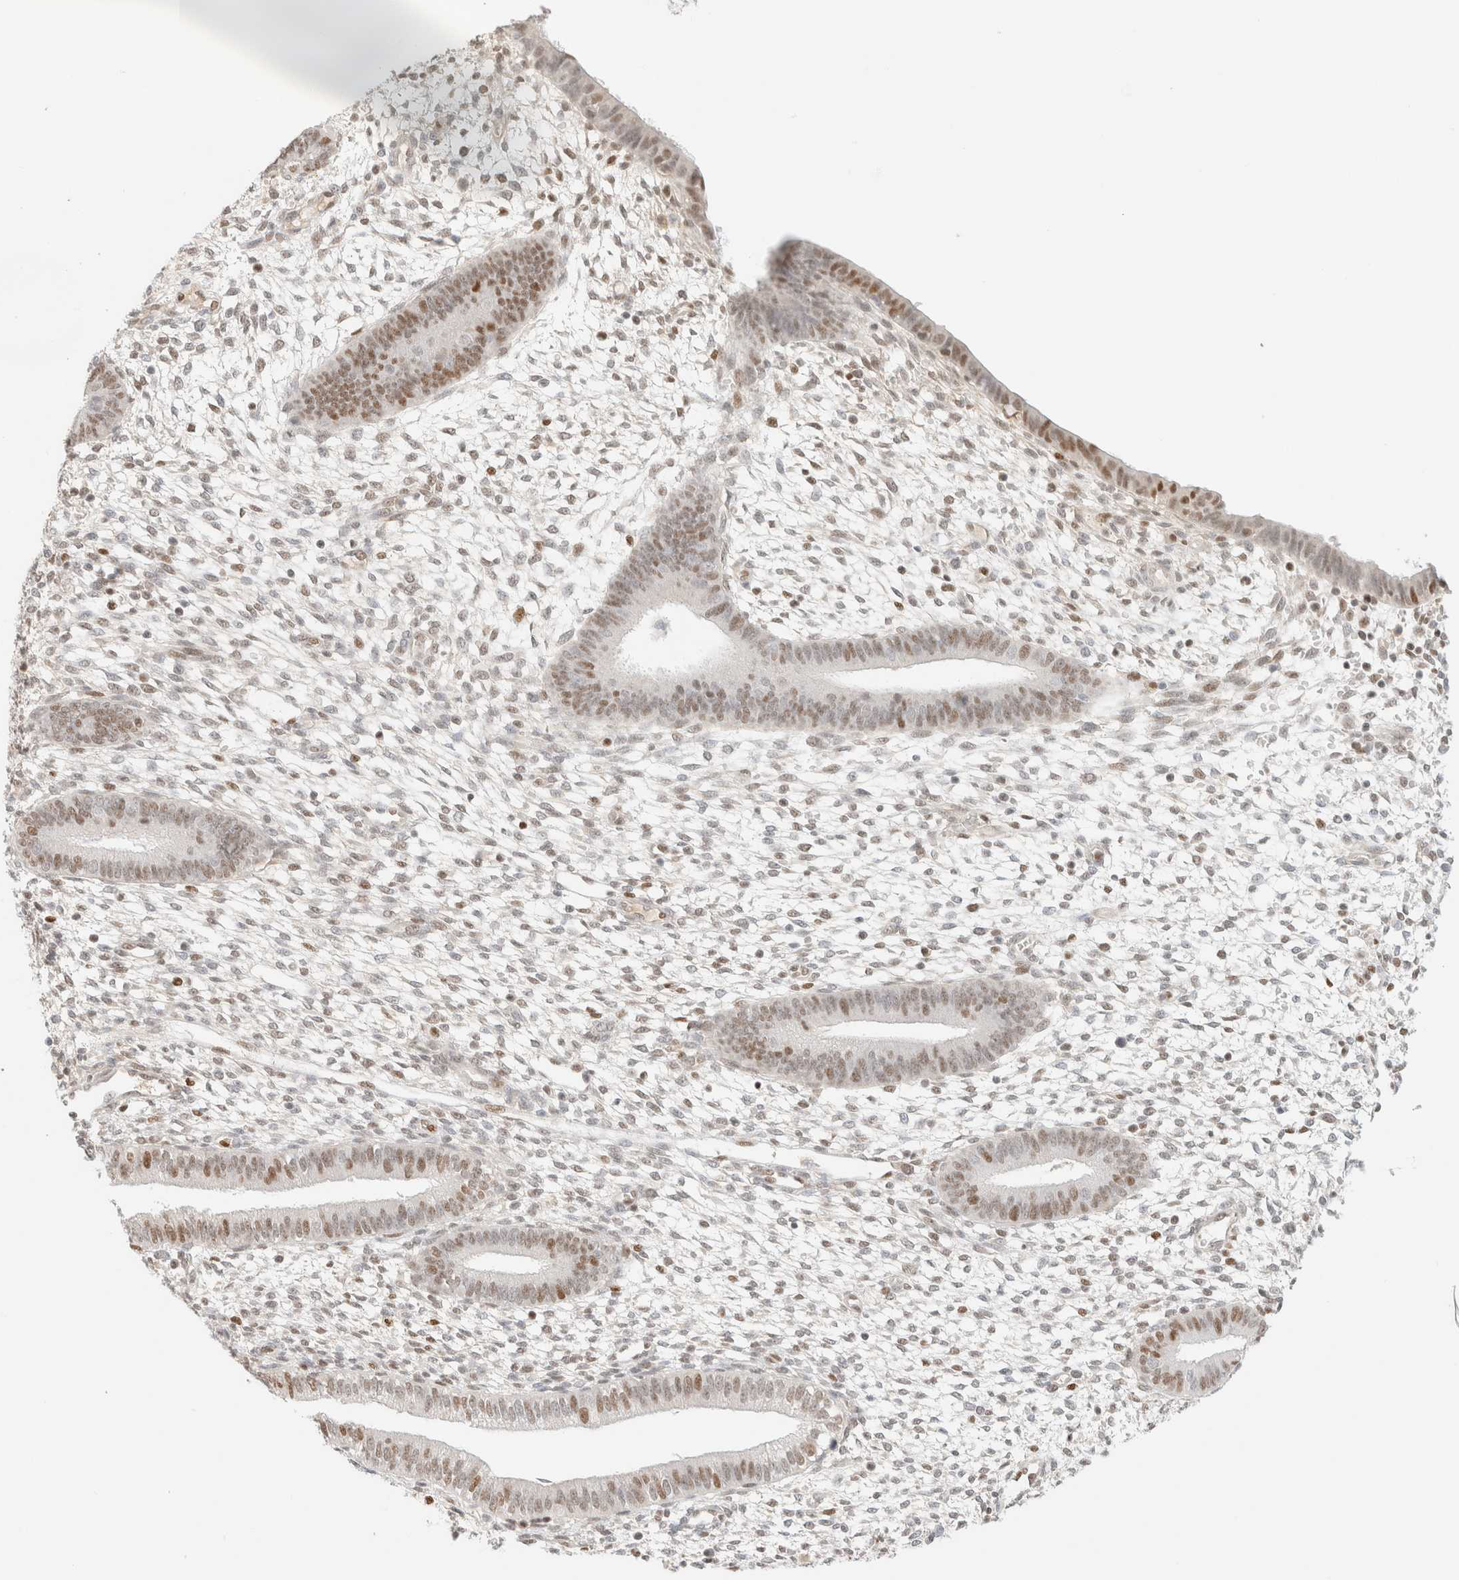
{"staining": {"intensity": "weak", "quantity": "<25%", "location": "nuclear"}, "tissue": "endometrium", "cell_type": "Cells in endometrial stroma", "image_type": "normal", "snomed": [{"axis": "morphology", "description": "Normal tissue, NOS"}, {"axis": "topography", "description": "Endometrium"}], "caption": "There is no significant staining in cells in endometrial stroma of endometrium. (Stains: DAB (3,3'-diaminobenzidine) immunohistochemistry with hematoxylin counter stain, Microscopy: brightfield microscopy at high magnification).", "gene": "DDB2", "patient": {"sex": "female", "age": 46}}